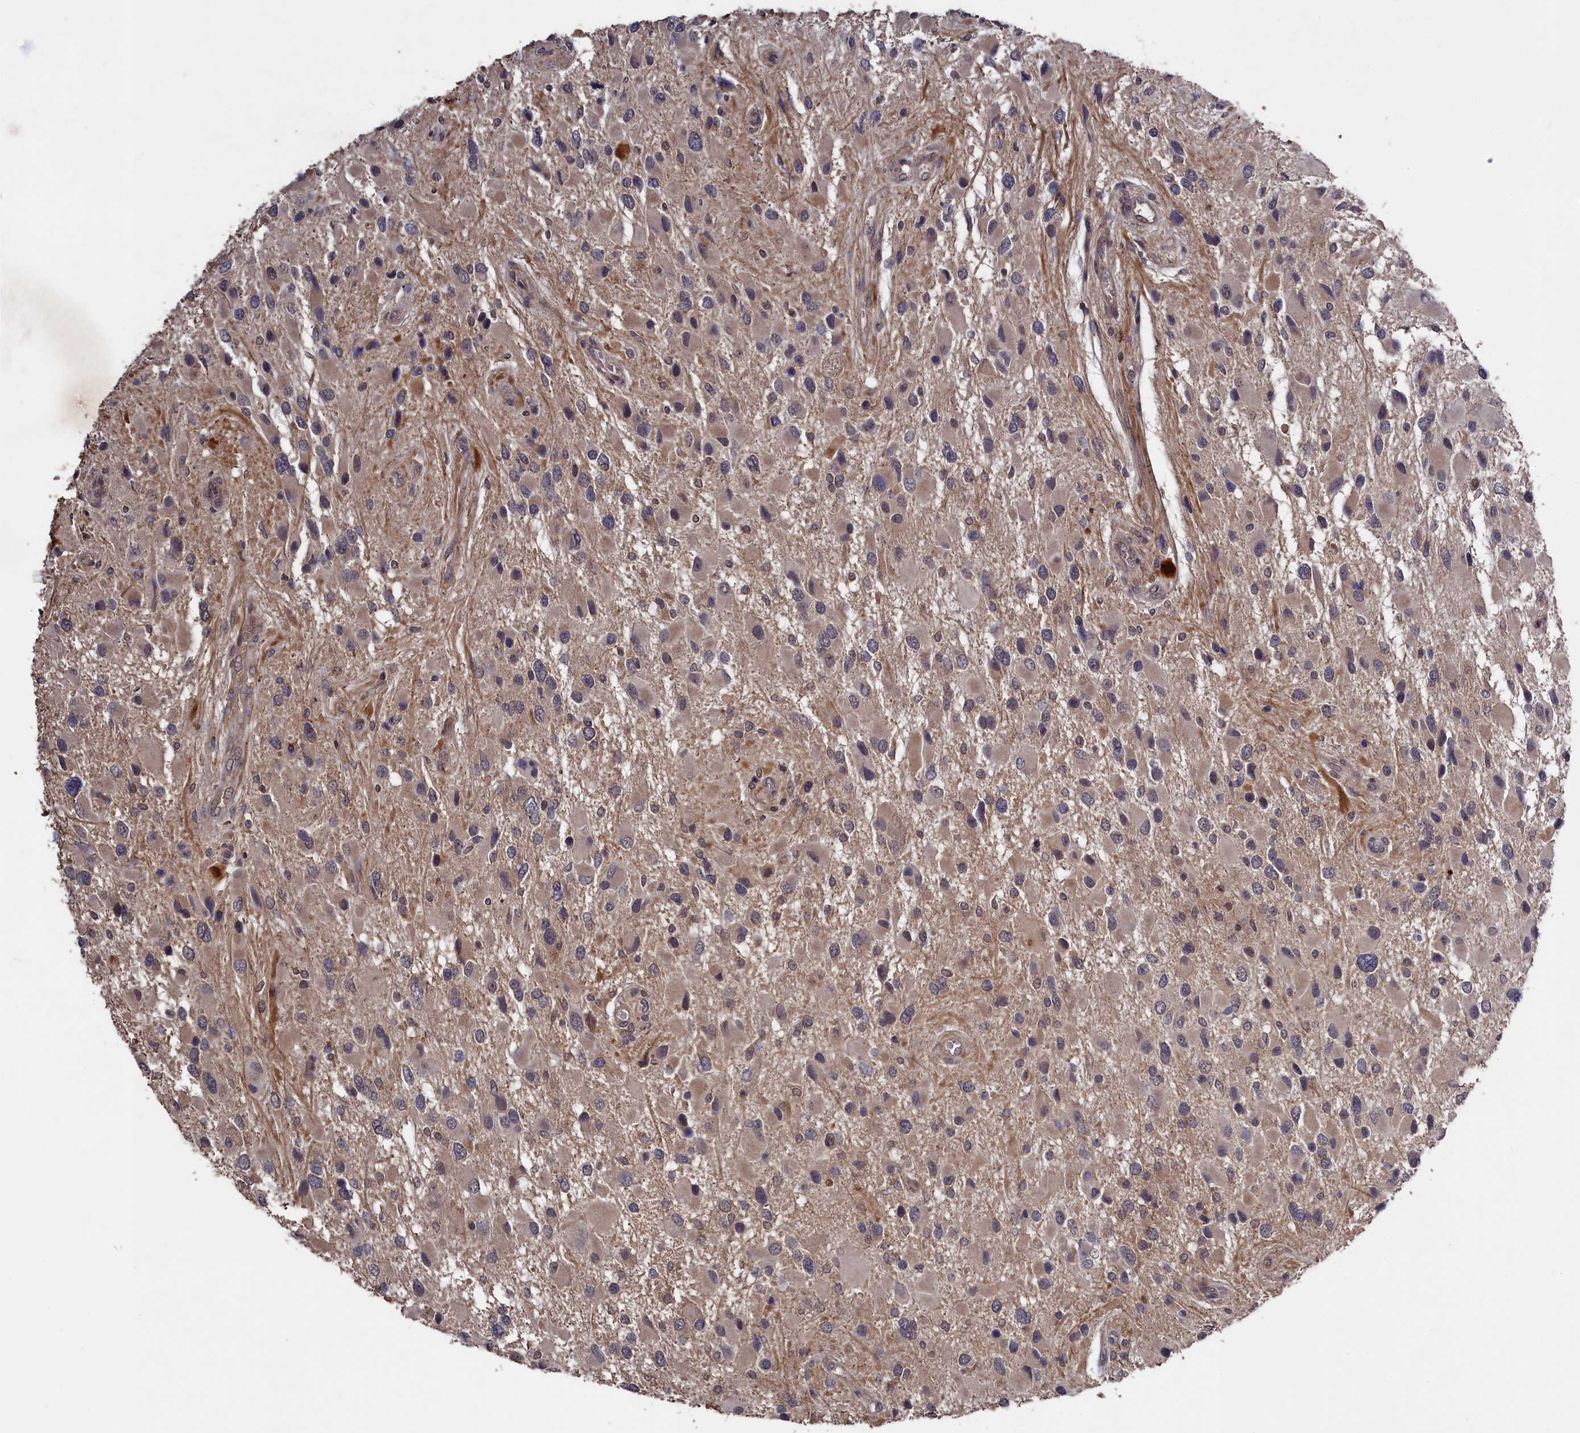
{"staining": {"intensity": "weak", "quantity": "<25%", "location": "cytoplasmic/membranous"}, "tissue": "glioma", "cell_type": "Tumor cells", "image_type": "cancer", "snomed": [{"axis": "morphology", "description": "Glioma, malignant, High grade"}, {"axis": "topography", "description": "Brain"}], "caption": "Immunohistochemical staining of malignant glioma (high-grade) exhibits no significant positivity in tumor cells.", "gene": "TMC5", "patient": {"sex": "male", "age": 53}}